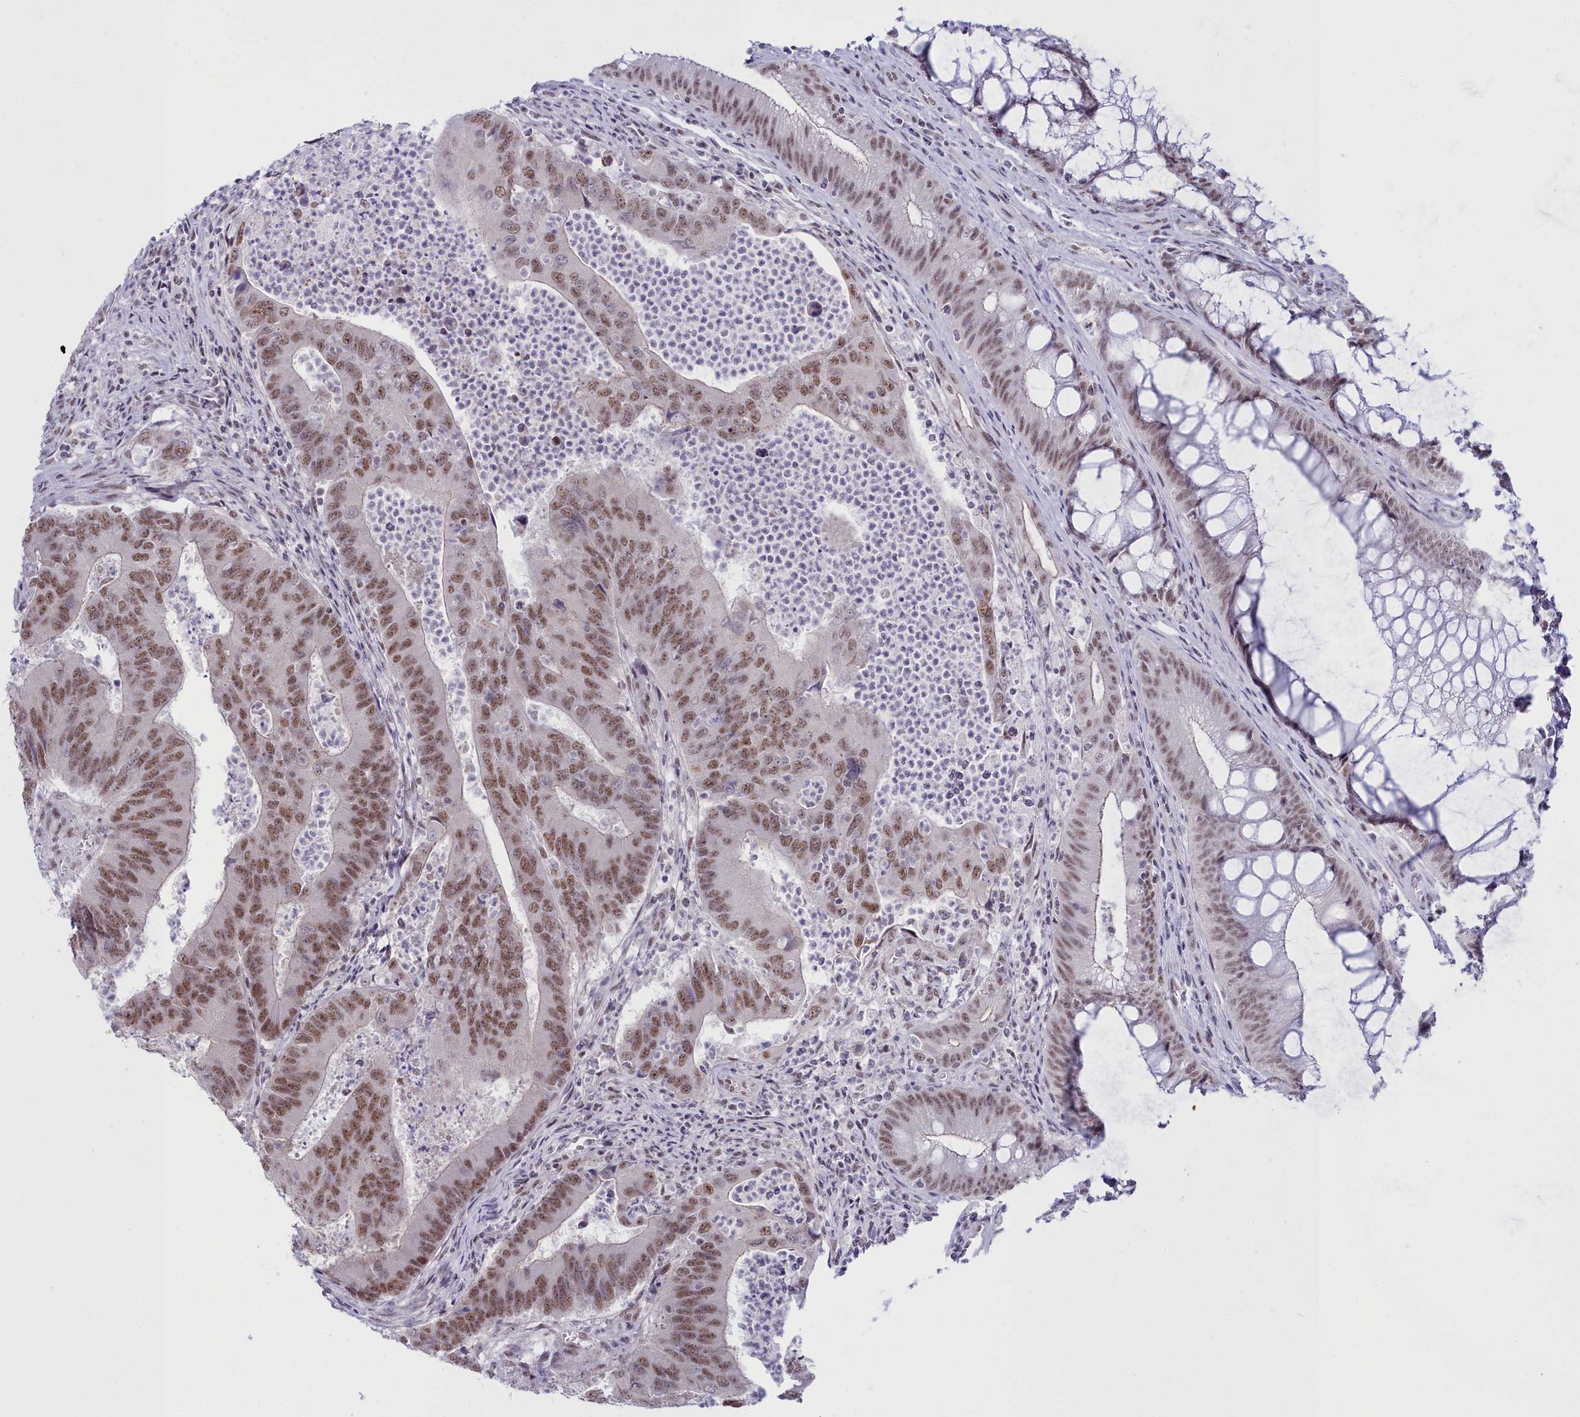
{"staining": {"intensity": "moderate", "quantity": ">75%", "location": "nuclear"}, "tissue": "colorectal cancer", "cell_type": "Tumor cells", "image_type": "cancer", "snomed": [{"axis": "morphology", "description": "Adenocarcinoma, NOS"}, {"axis": "topography", "description": "Colon"}], "caption": "Brown immunohistochemical staining in human colorectal adenocarcinoma demonstrates moderate nuclear staining in about >75% of tumor cells.", "gene": "RBM12", "patient": {"sex": "female", "age": 67}}